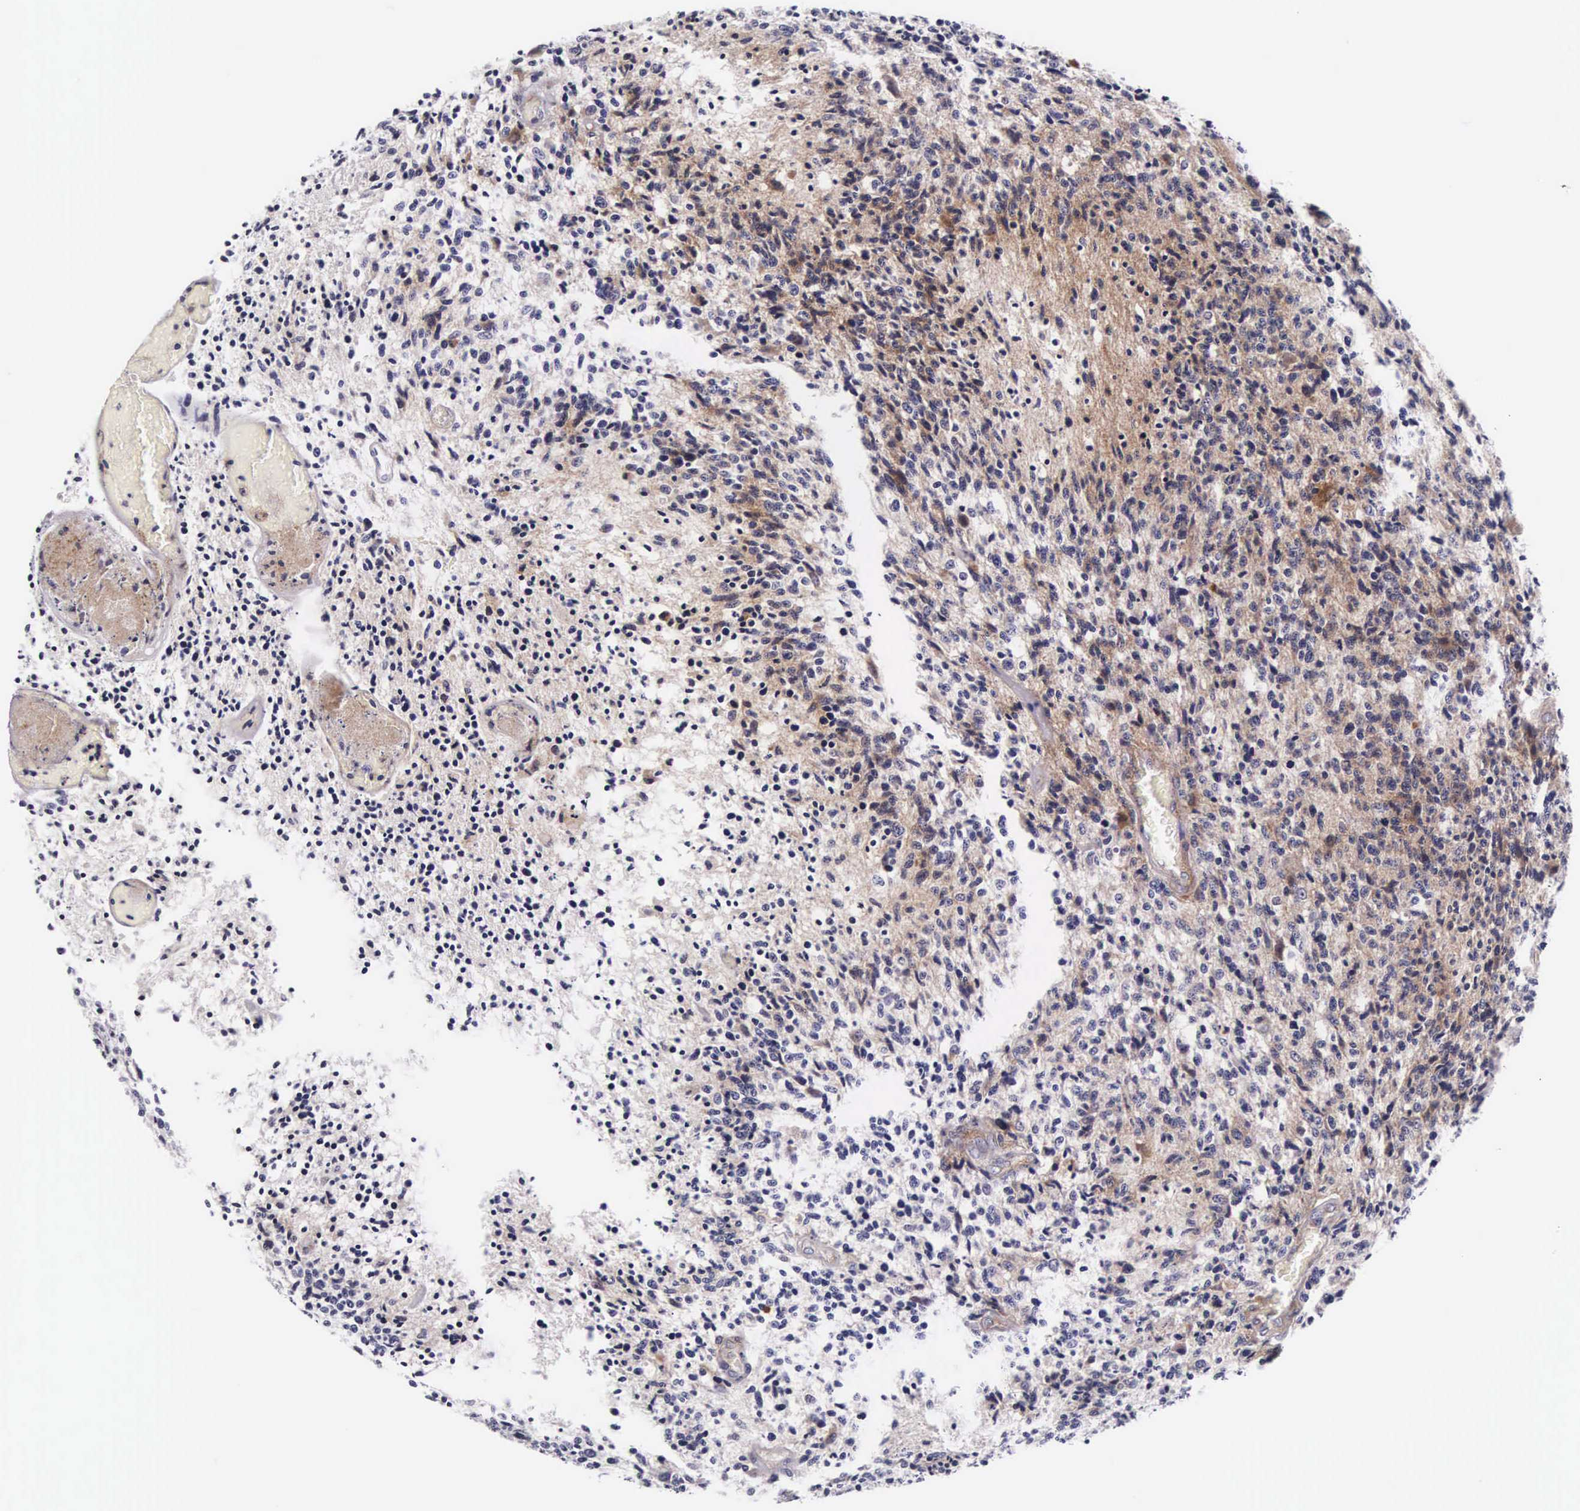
{"staining": {"intensity": "negative", "quantity": "none", "location": "none"}, "tissue": "glioma", "cell_type": "Tumor cells", "image_type": "cancer", "snomed": [{"axis": "morphology", "description": "Glioma, malignant, High grade"}, {"axis": "topography", "description": "Brain"}], "caption": "Immunohistochemistry histopathology image of neoplastic tissue: human high-grade glioma (malignant) stained with DAB exhibits no significant protein expression in tumor cells.", "gene": "UPRT", "patient": {"sex": "male", "age": 36}}